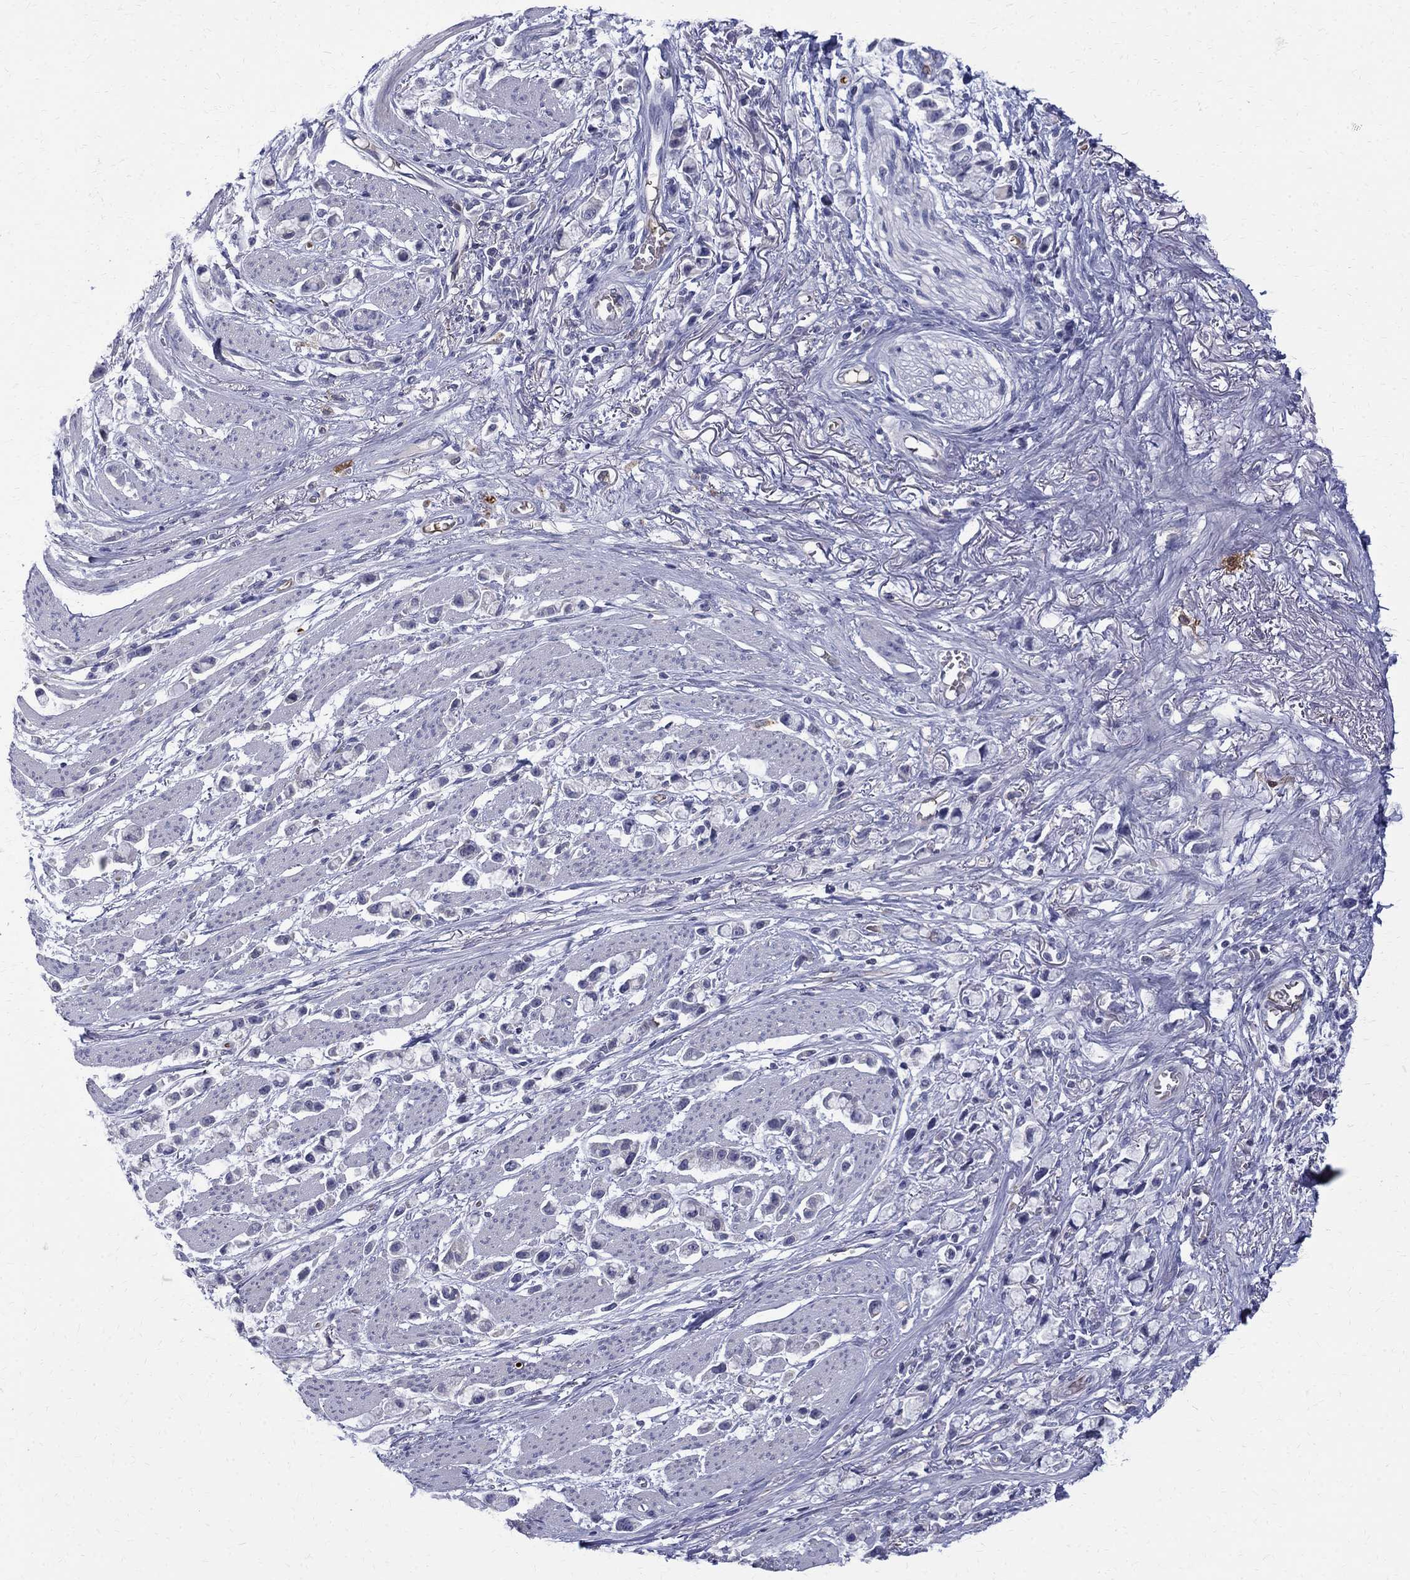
{"staining": {"intensity": "negative", "quantity": "none", "location": "none"}, "tissue": "stomach cancer", "cell_type": "Tumor cells", "image_type": "cancer", "snomed": [{"axis": "morphology", "description": "Adenocarcinoma, NOS"}, {"axis": "topography", "description": "Stomach"}], "caption": "Stomach cancer (adenocarcinoma) was stained to show a protein in brown. There is no significant expression in tumor cells.", "gene": "AGER", "patient": {"sex": "female", "age": 81}}